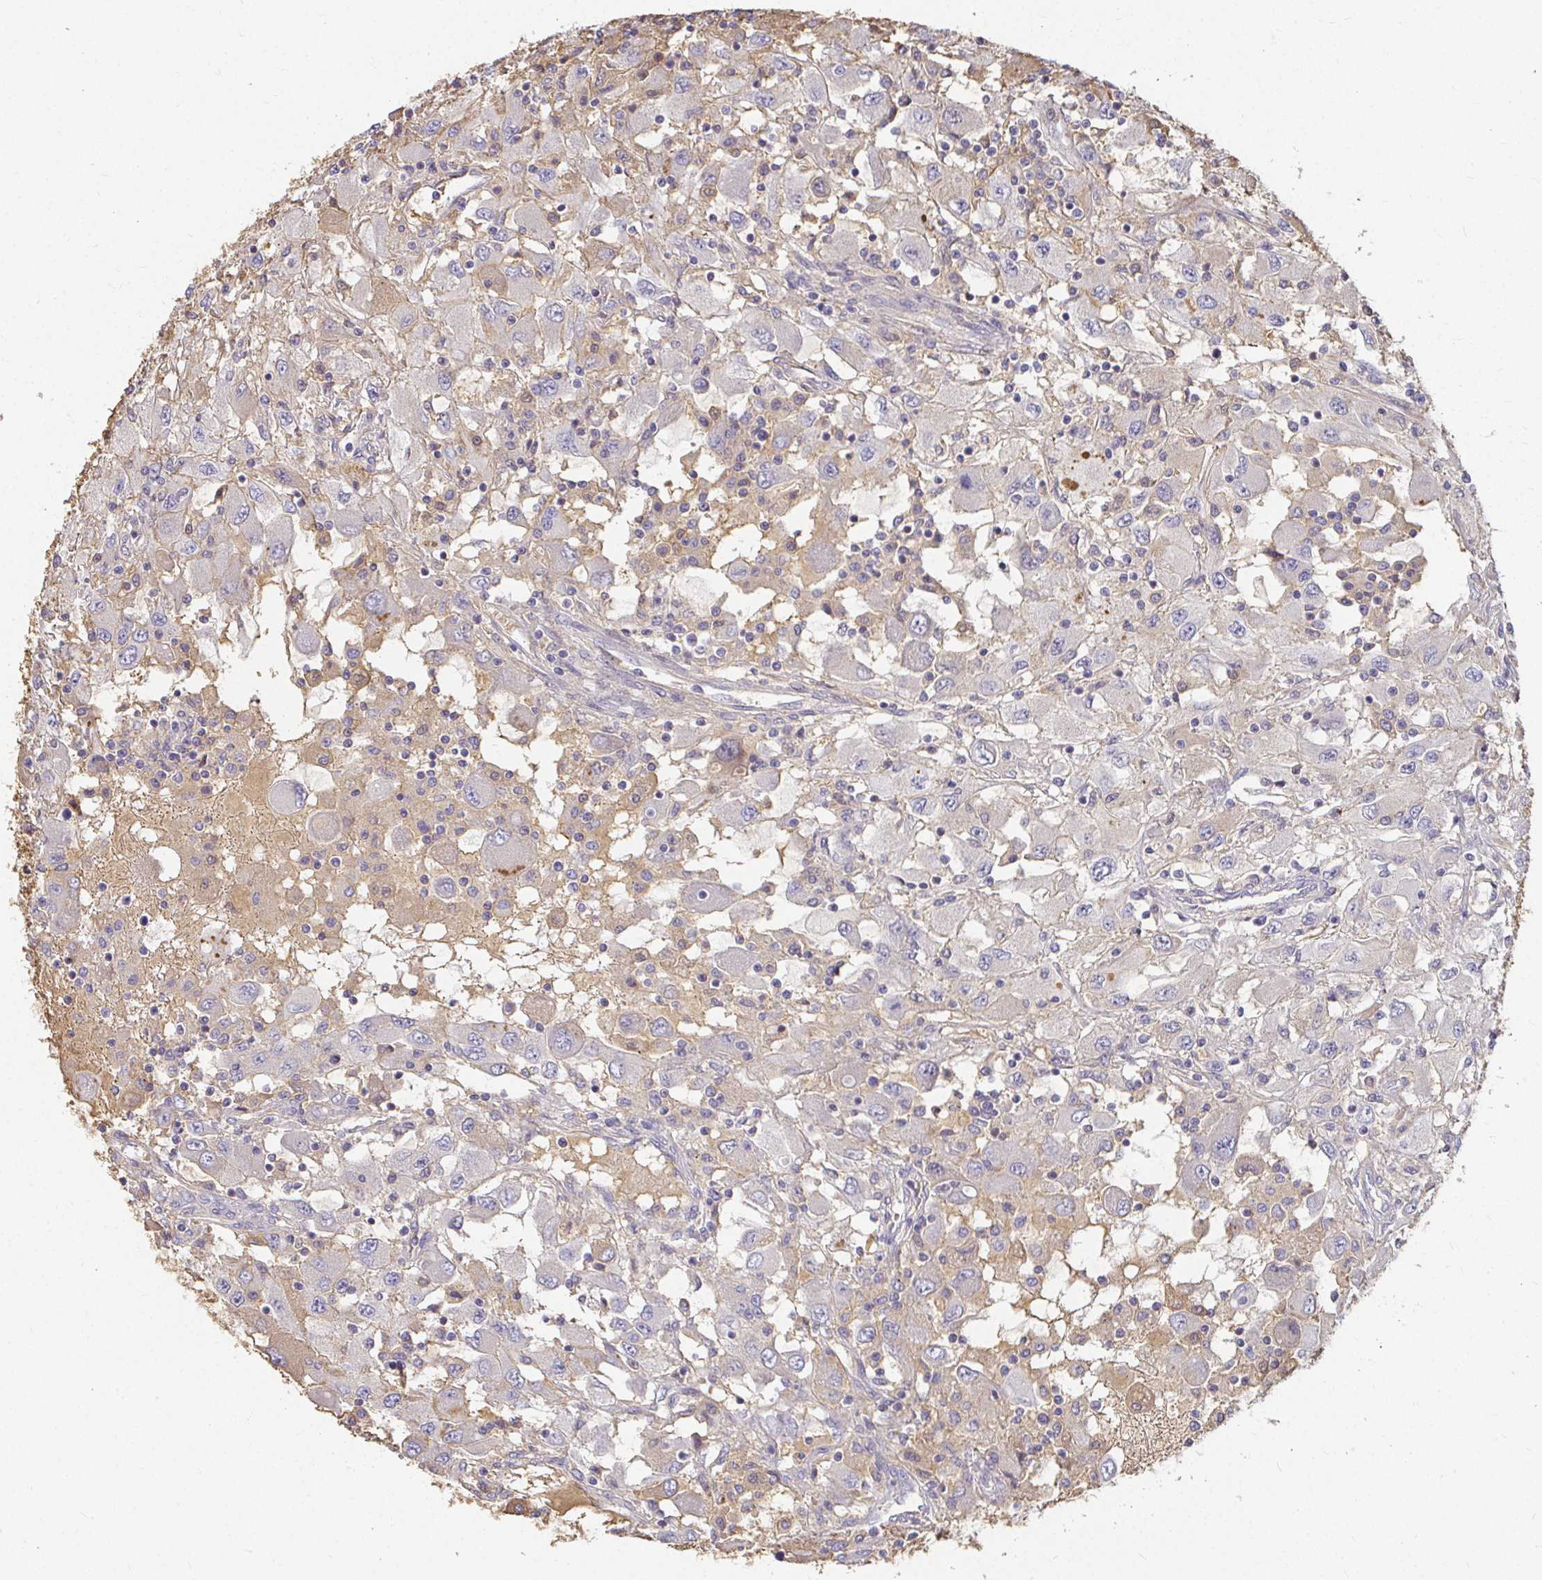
{"staining": {"intensity": "negative", "quantity": "none", "location": "none"}, "tissue": "renal cancer", "cell_type": "Tumor cells", "image_type": "cancer", "snomed": [{"axis": "morphology", "description": "Adenocarcinoma, NOS"}, {"axis": "topography", "description": "Kidney"}], "caption": "Renal cancer was stained to show a protein in brown. There is no significant expression in tumor cells.", "gene": "LOXL4", "patient": {"sex": "female", "age": 67}}